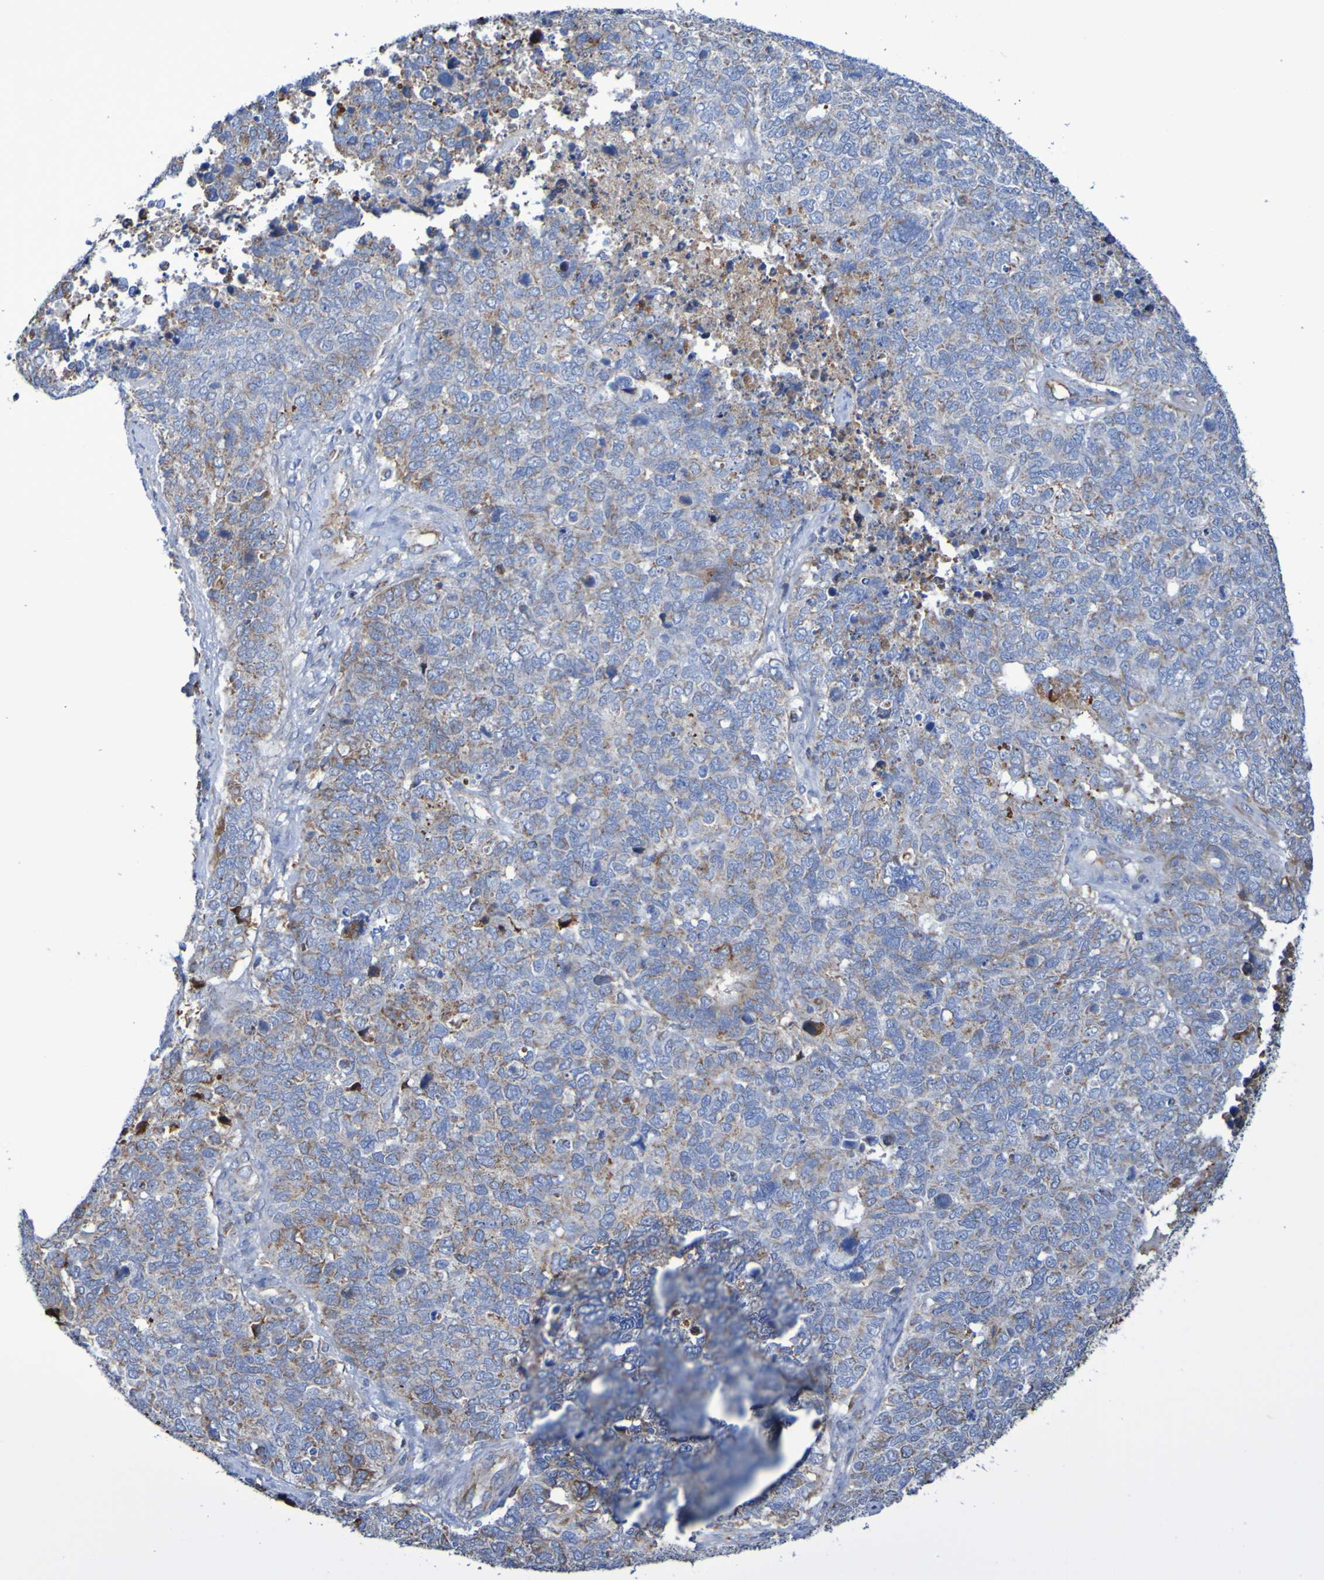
{"staining": {"intensity": "weak", "quantity": ">75%", "location": "cytoplasmic/membranous"}, "tissue": "cervical cancer", "cell_type": "Tumor cells", "image_type": "cancer", "snomed": [{"axis": "morphology", "description": "Squamous cell carcinoma, NOS"}, {"axis": "topography", "description": "Cervix"}], "caption": "Immunohistochemical staining of human cervical cancer exhibits weak cytoplasmic/membranous protein staining in about >75% of tumor cells.", "gene": "CNTN2", "patient": {"sex": "female", "age": 63}}